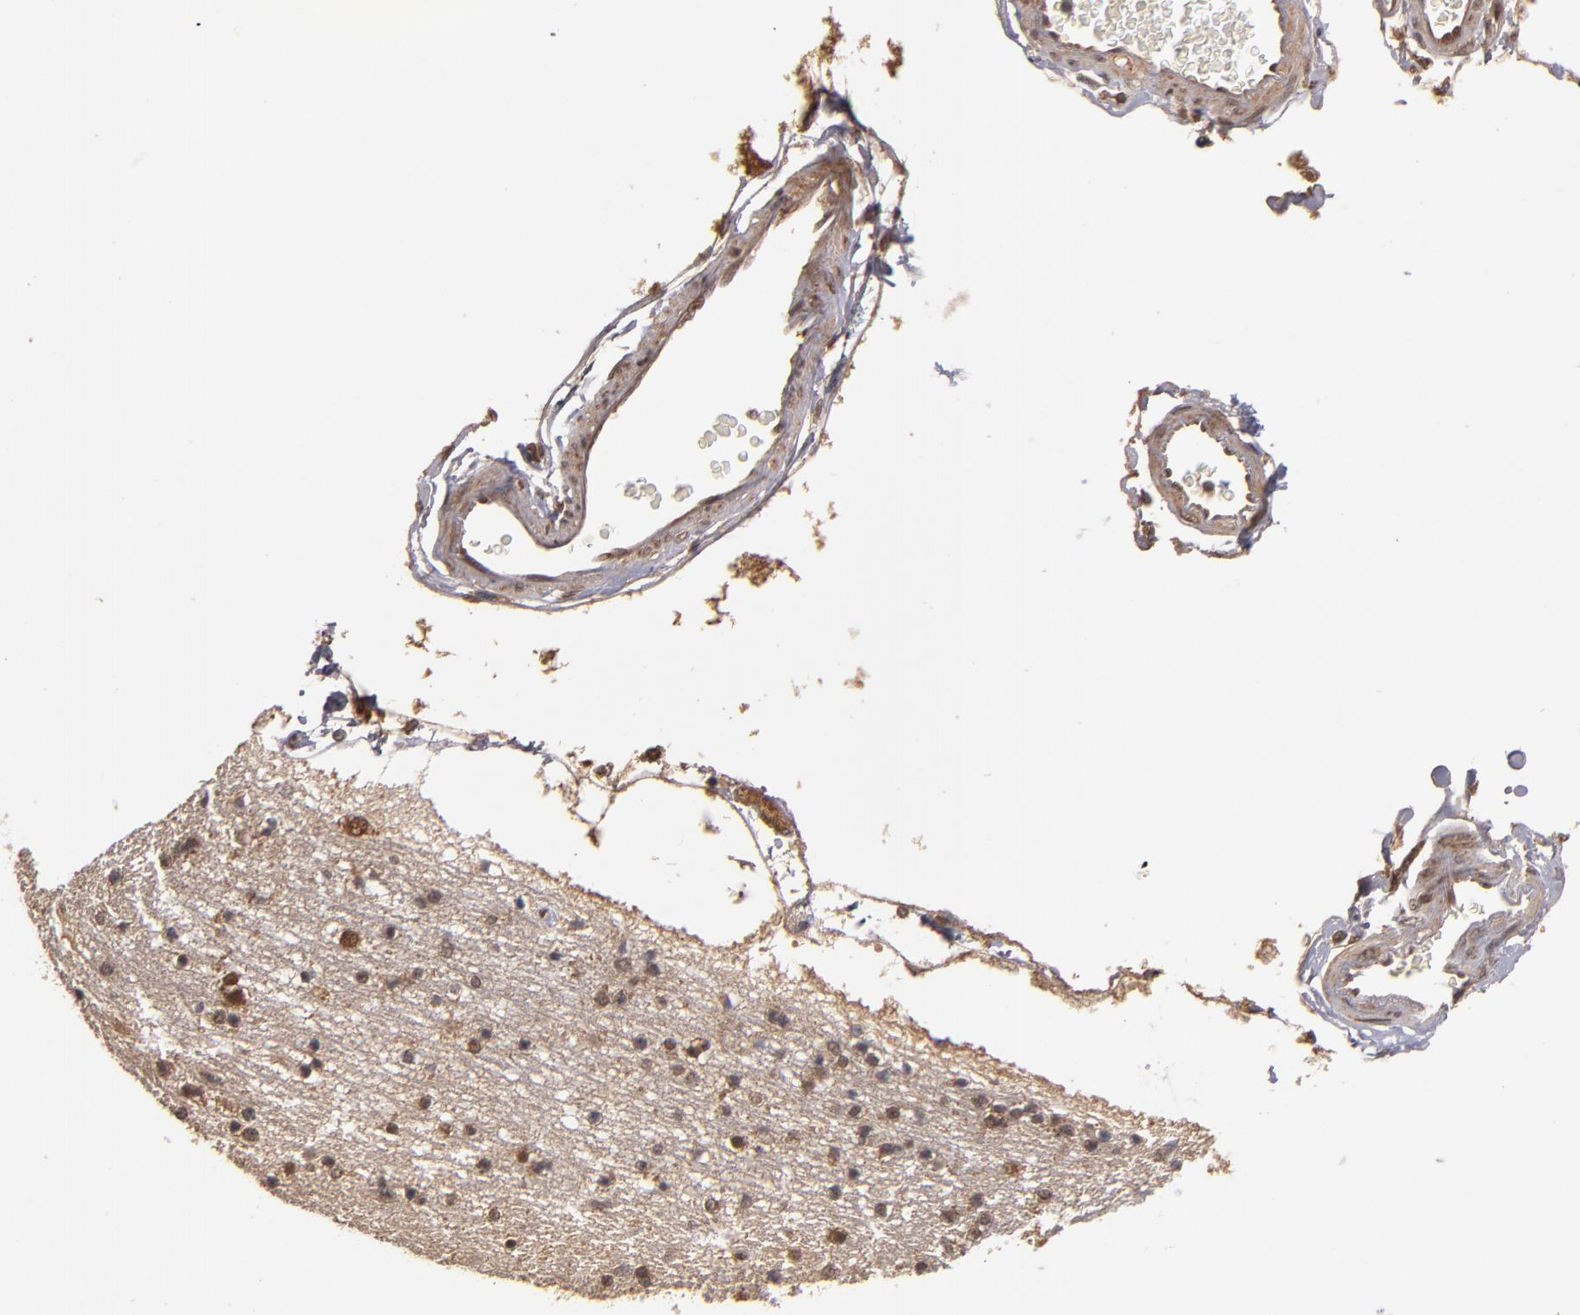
{"staining": {"intensity": "moderate", "quantity": "25%-75%", "location": "cytoplasmic/membranous"}, "tissue": "hippocampus", "cell_type": "Glial cells", "image_type": "normal", "snomed": [{"axis": "morphology", "description": "Normal tissue, NOS"}, {"axis": "topography", "description": "Hippocampus"}], "caption": "High-power microscopy captured an immunohistochemistry (IHC) micrograph of unremarkable hippocampus, revealing moderate cytoplasmic/membranous expression in approximately 25%-75% of glial cells.", "gene": "CUL5", "patient": {"sex": "female", "age": 54}}